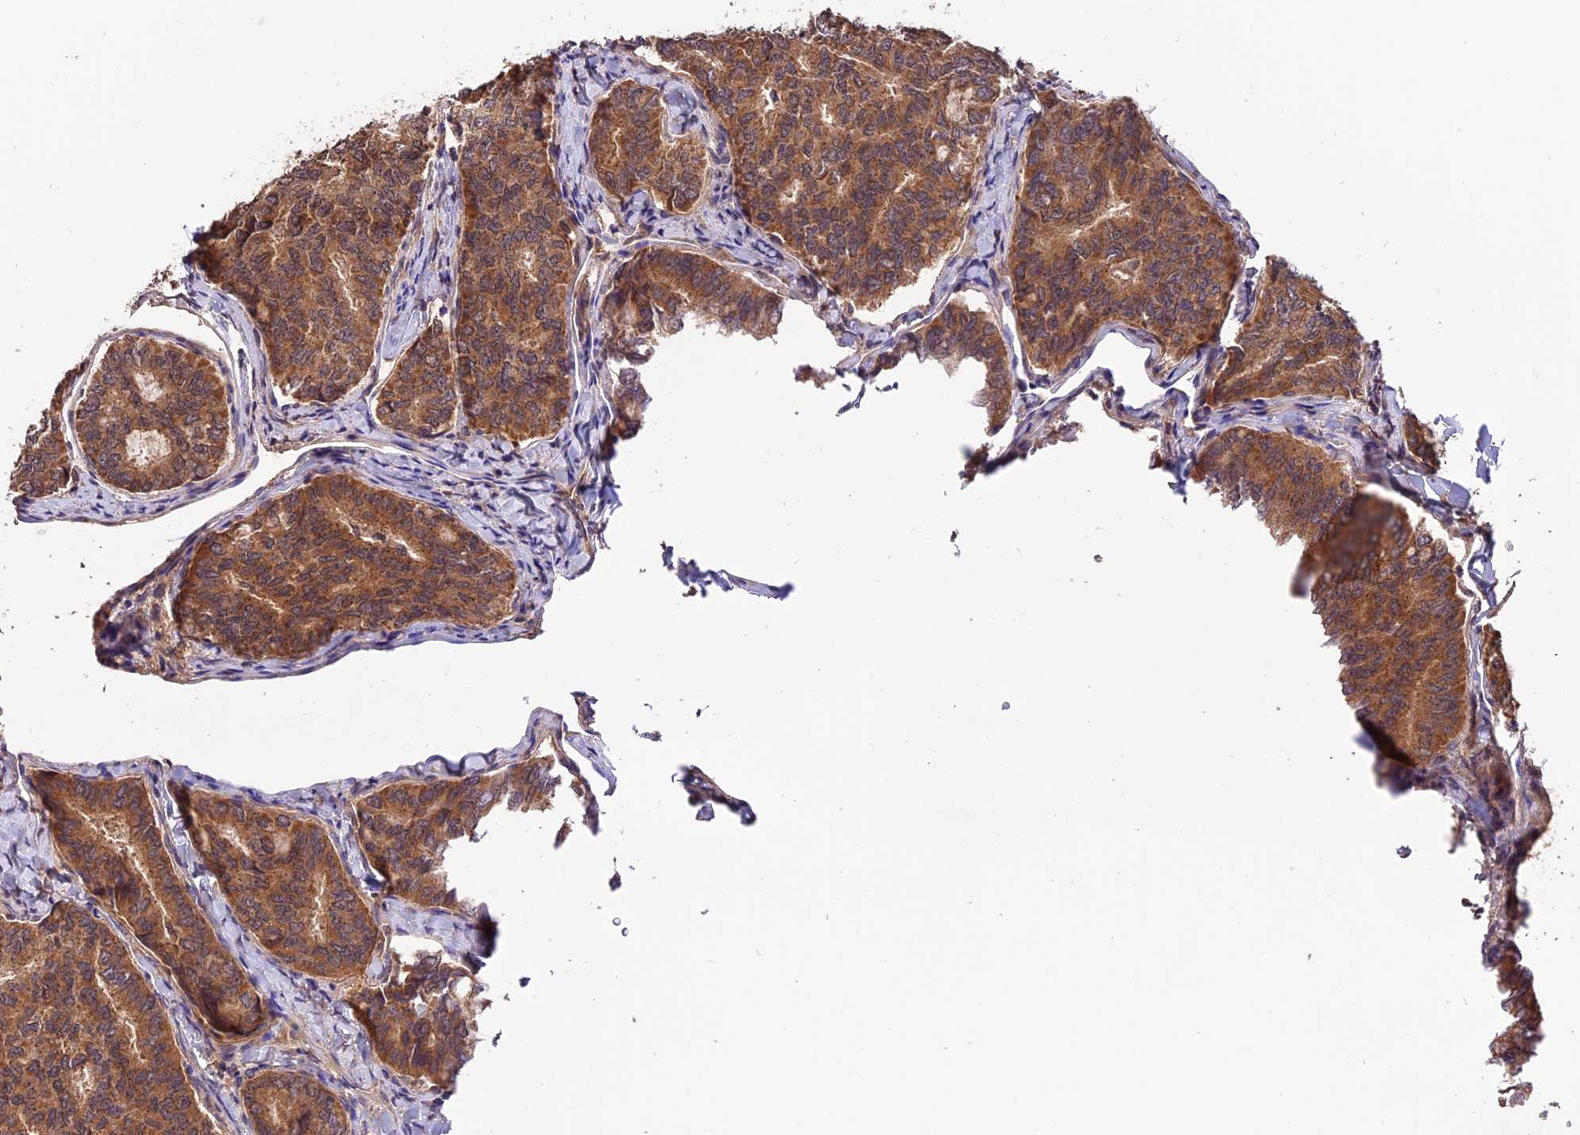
{"staining": {"intensity": "strong", "quantity": ">75%", "location": "cytoplasmic/membranous"}, "tissue": "thyroid cancer", "cell_type": "Tumor cells", "image_type": "cancer", "snomed": [{"axis": "morphology", "description": "Papillary adenocarcinoma, NOS"}, {"axis": "topography", "description": "Thyroid gland"}], "caption": "Tumor cells demonstrate strong cytoplasmic/membranous expression in about >75% of cells in thyroid cancer (papillary adenocarcinoma). The protein of interest is shown in brown color, while the nuclei are stained blue.", "gene": "TRMT1", "patient": {"sex": "female", "age": 35}}